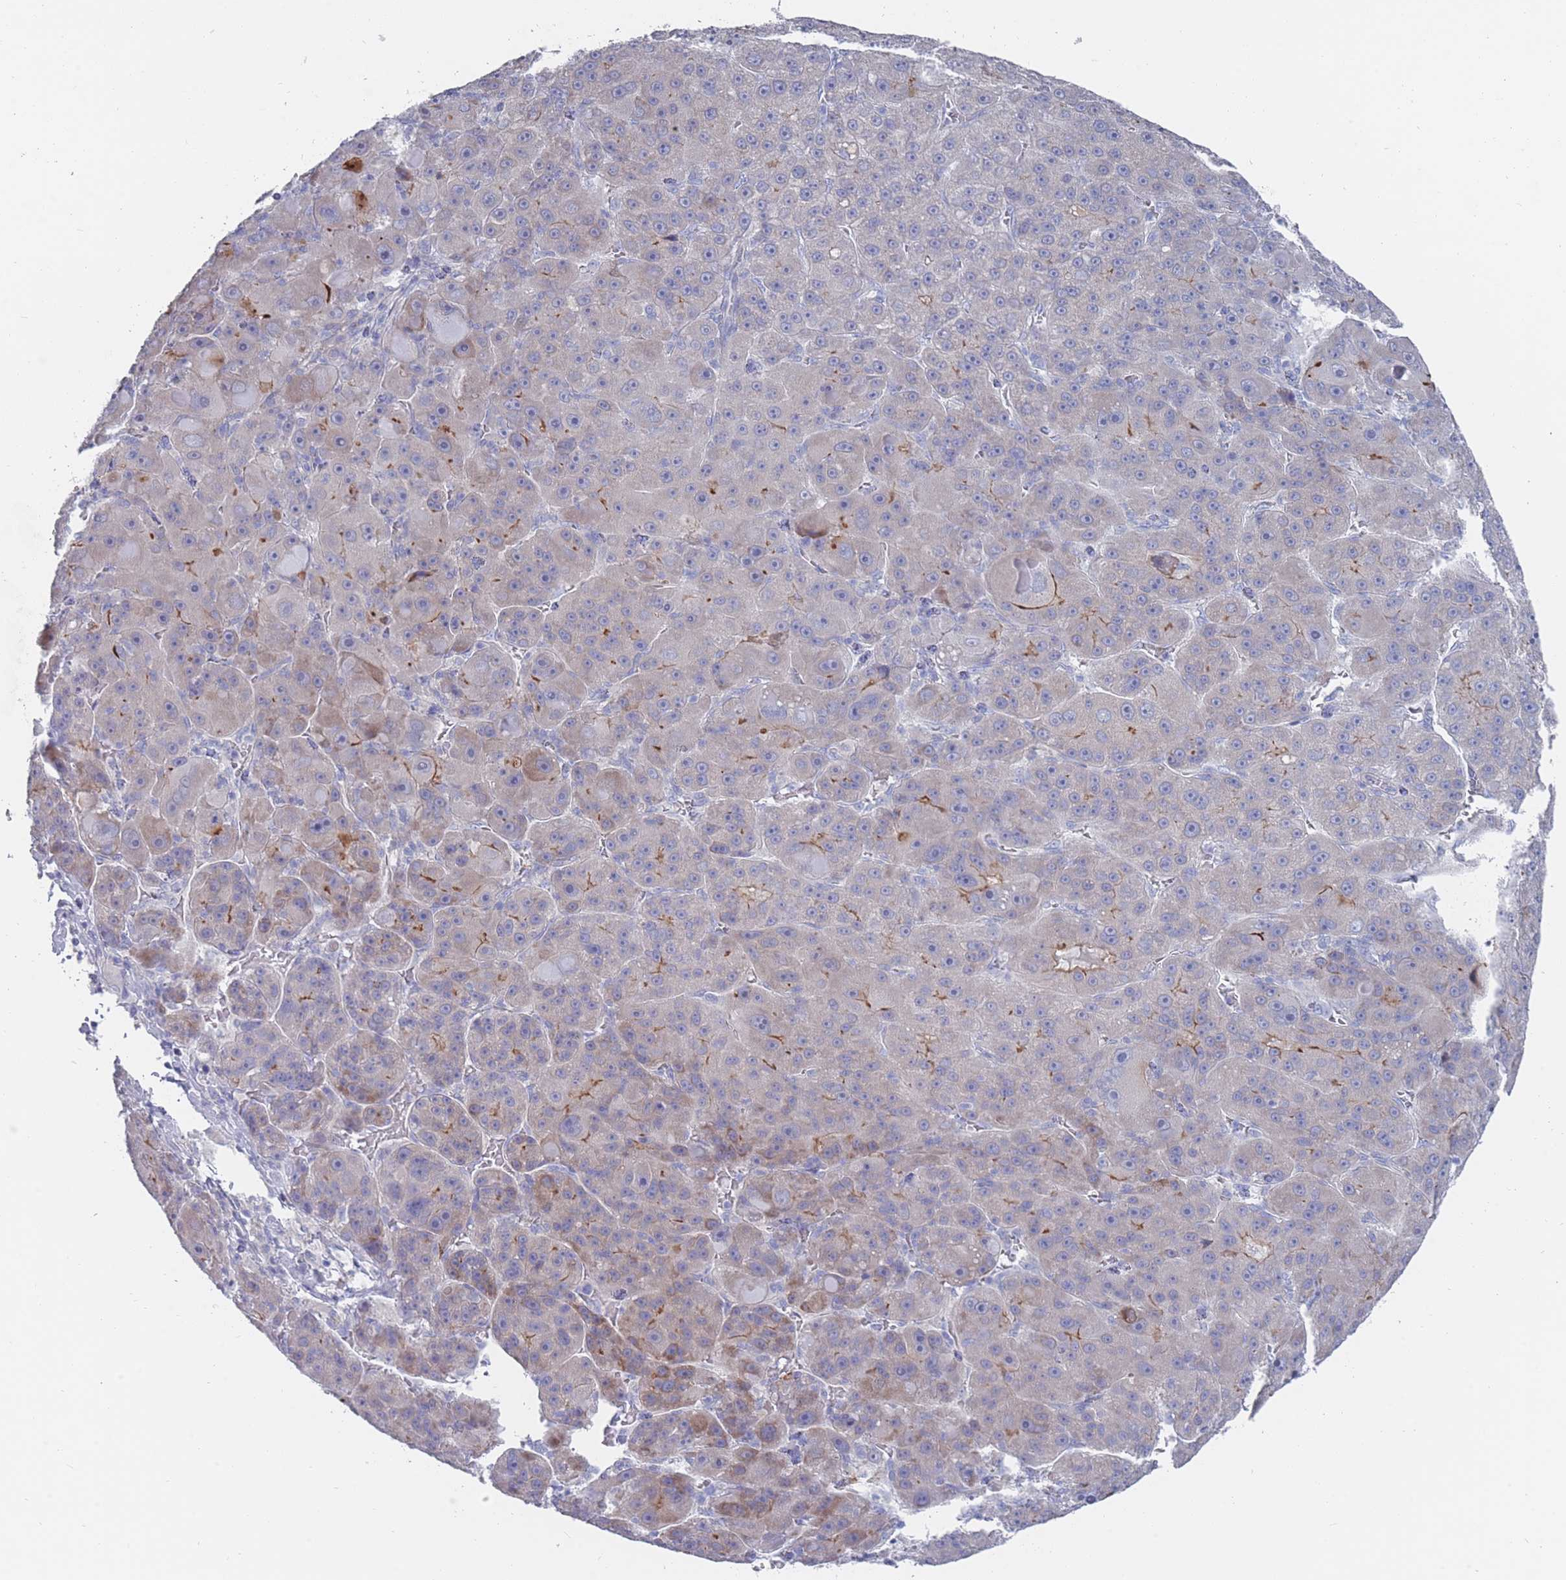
{"staining": {"intensity": "moderate", "quantity": "<25%", "location": "cytoplasmic/membranous"}, "tissue": "liver cancer", "cell_type": "Tumor cells", "image_type": "cancer", "snomed": [{"axis": "morphology", "description": "Carcinoma, Hepatocellular, NOS"}, {"axis": "topography", "description": "Liver"}], "caption": "Liver cancer stained for a protein demonstrates moderate cytoplasmic/membranous positivity in tumor cells. Nuclei are stained in blue.", "gene": "PIGU", "patient": {"sex": "male", "age": 76}}